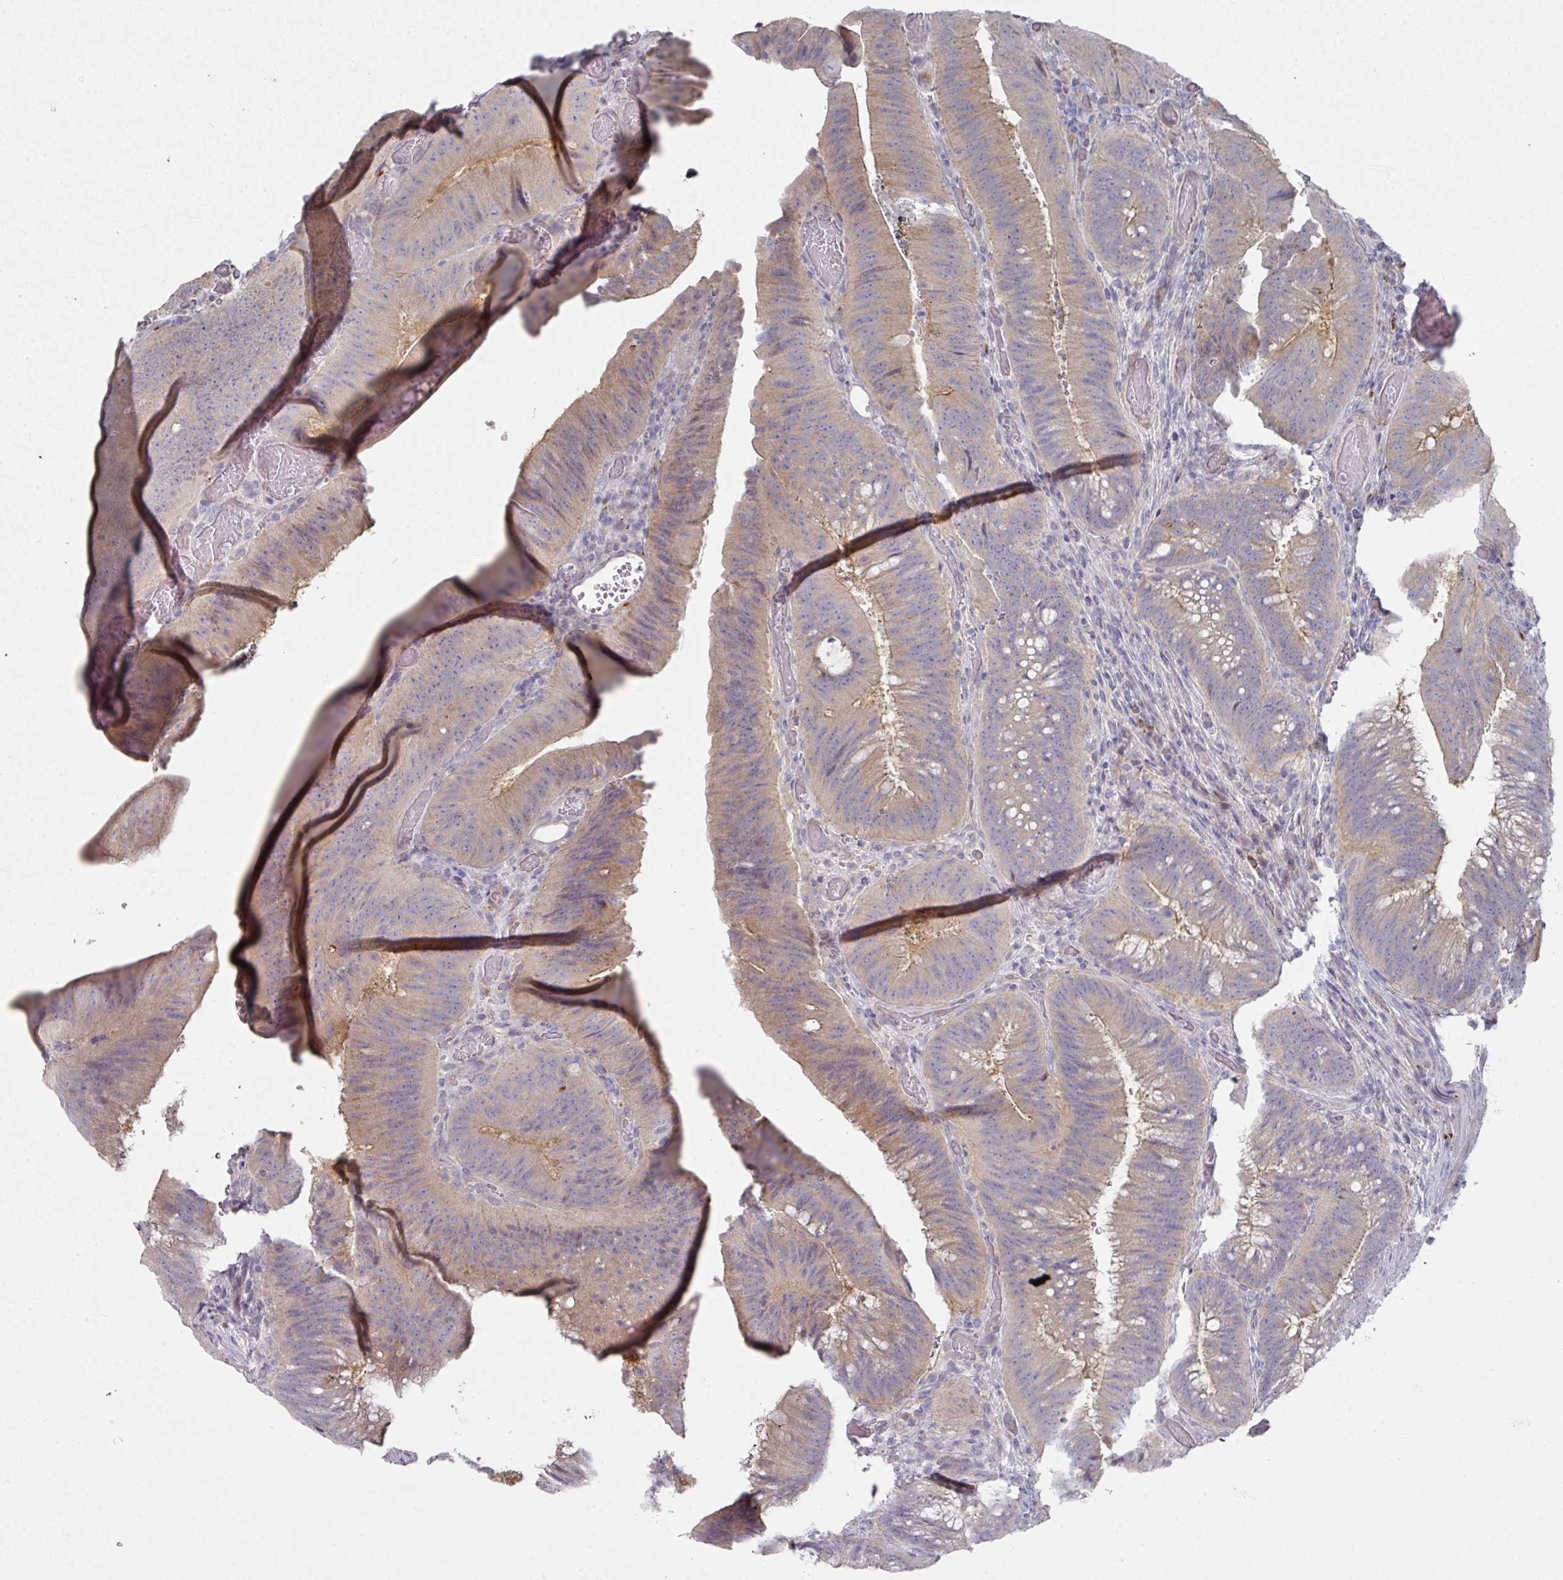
{"staining": {"intensity": "weak", "quantity": "25%-75%", "location": "cytoplasmic/membranous"}, "tissue": "colorectal cancer", "cell_type": "Tumor cells", "image_type": "cancer", "snomed": [{"axis": "morphology", "description": "Adenocarcinoma, NOS"}, {"axis": "topography", "description": "Colon"}], "caption": "DAB immunohistochemical staining of human colorectal cancer shows weak cytoplasmic/membranous protein staining in about 25%-75% of tumor cells. (DAB = brown stain, brightfield microscopy at high magnification).", "gene": "NT5C1A", "patient": {"sex": "female", "age": 43}}